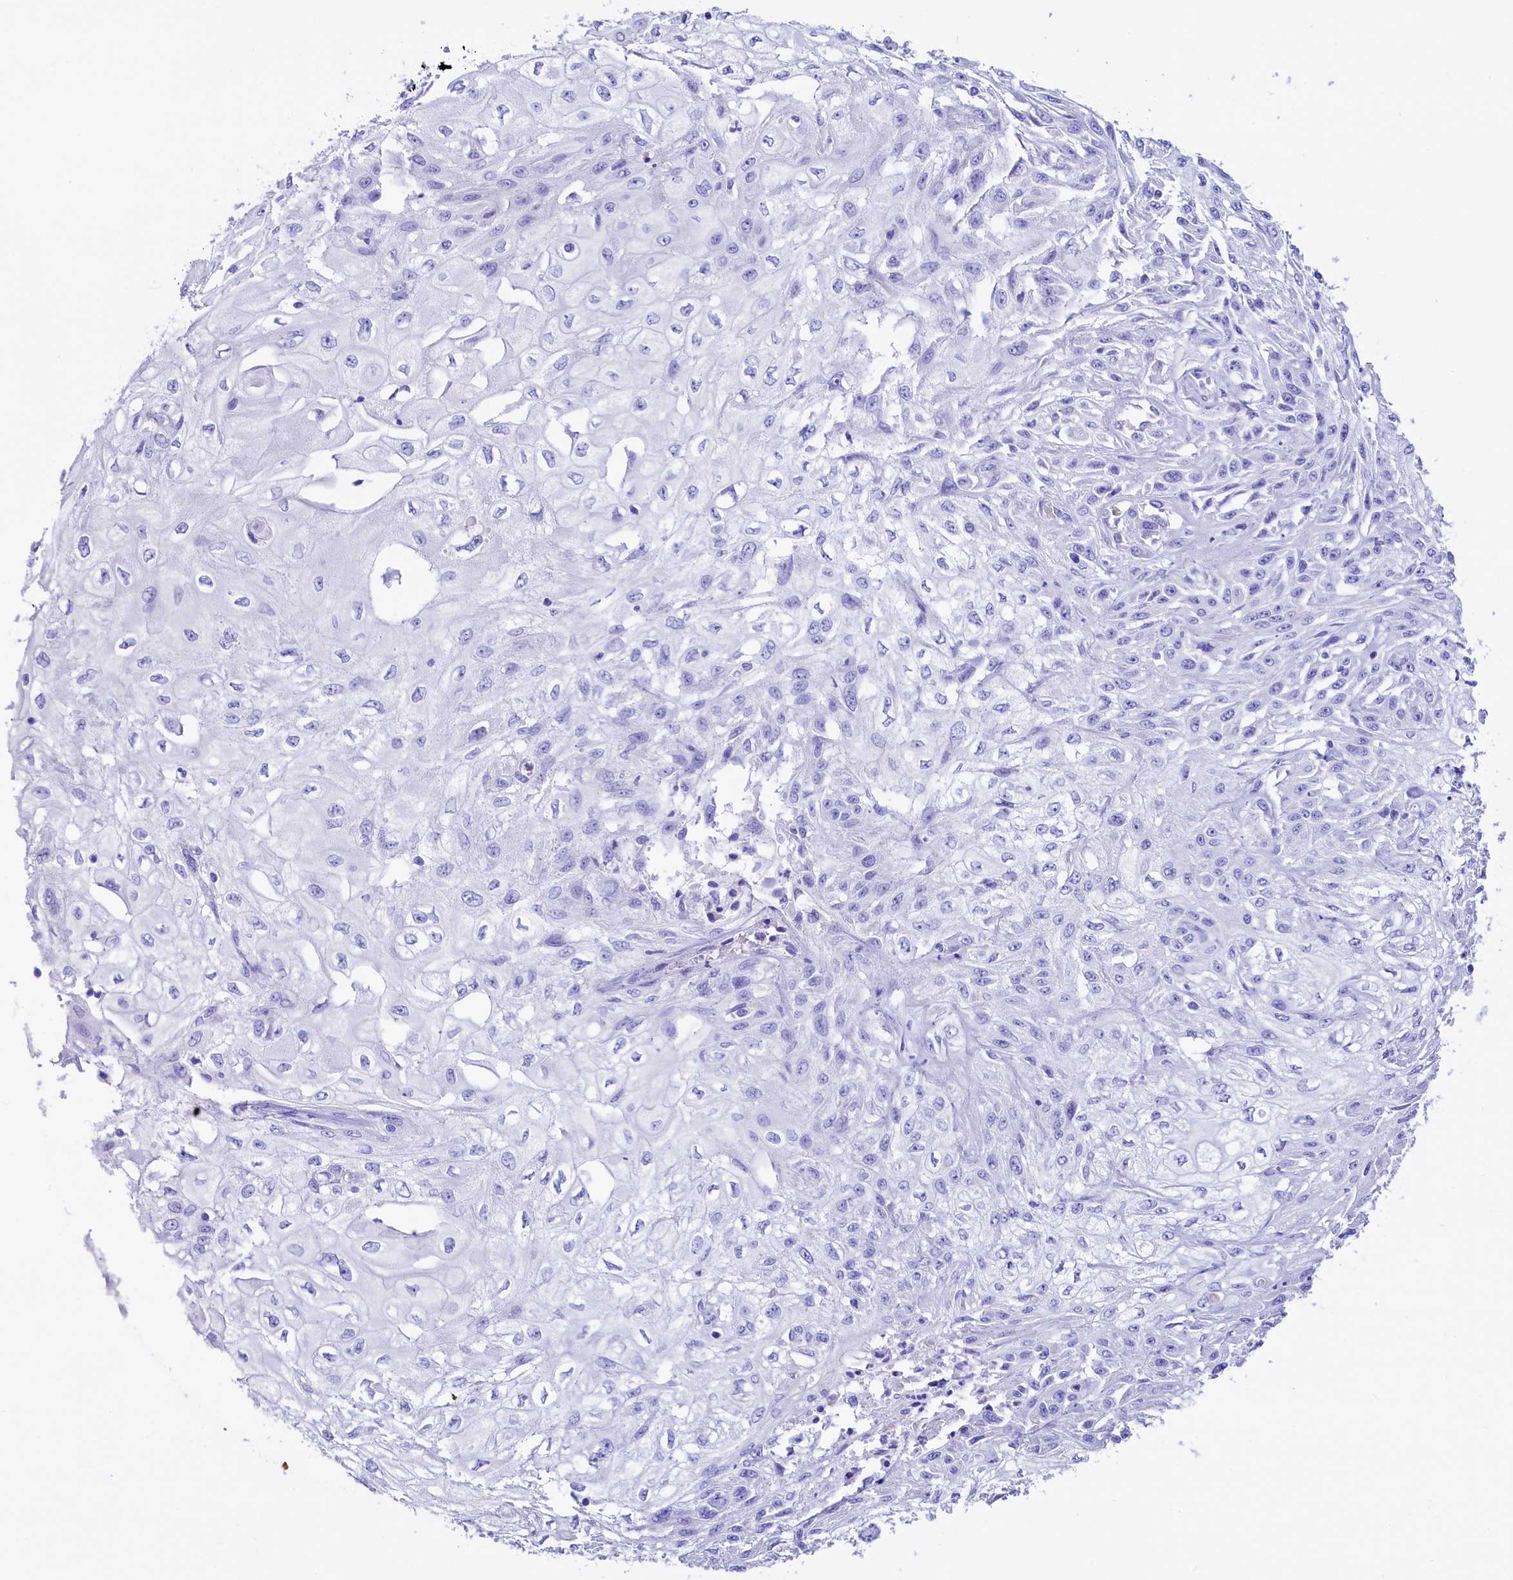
{"staining": {"intensity": "negative", "quantity": "none", "location": "none"}, "tissue": "skin cancer", "cell_type": "Tumor cells", "image_type": "cancer", "snomed": [{"axis": "morphology", "description": "Squamous cell carcinoma, NOS"}, {"axis": "morphology", "description": "Squamous cell carcinoma, metastatic, NOS"}, {"axis": "topography", "description": "Skin"}, {"axis": "topography", "description": "Lymph node"}], "caption": "Human skin cancer (squamous cell carcinoma) stained for a protein using immunohistochemistry (IHC) demonstrates no expression in tumor cells.", "gene": "RBP3", "patient": {"sex": "male", "age": 75}}